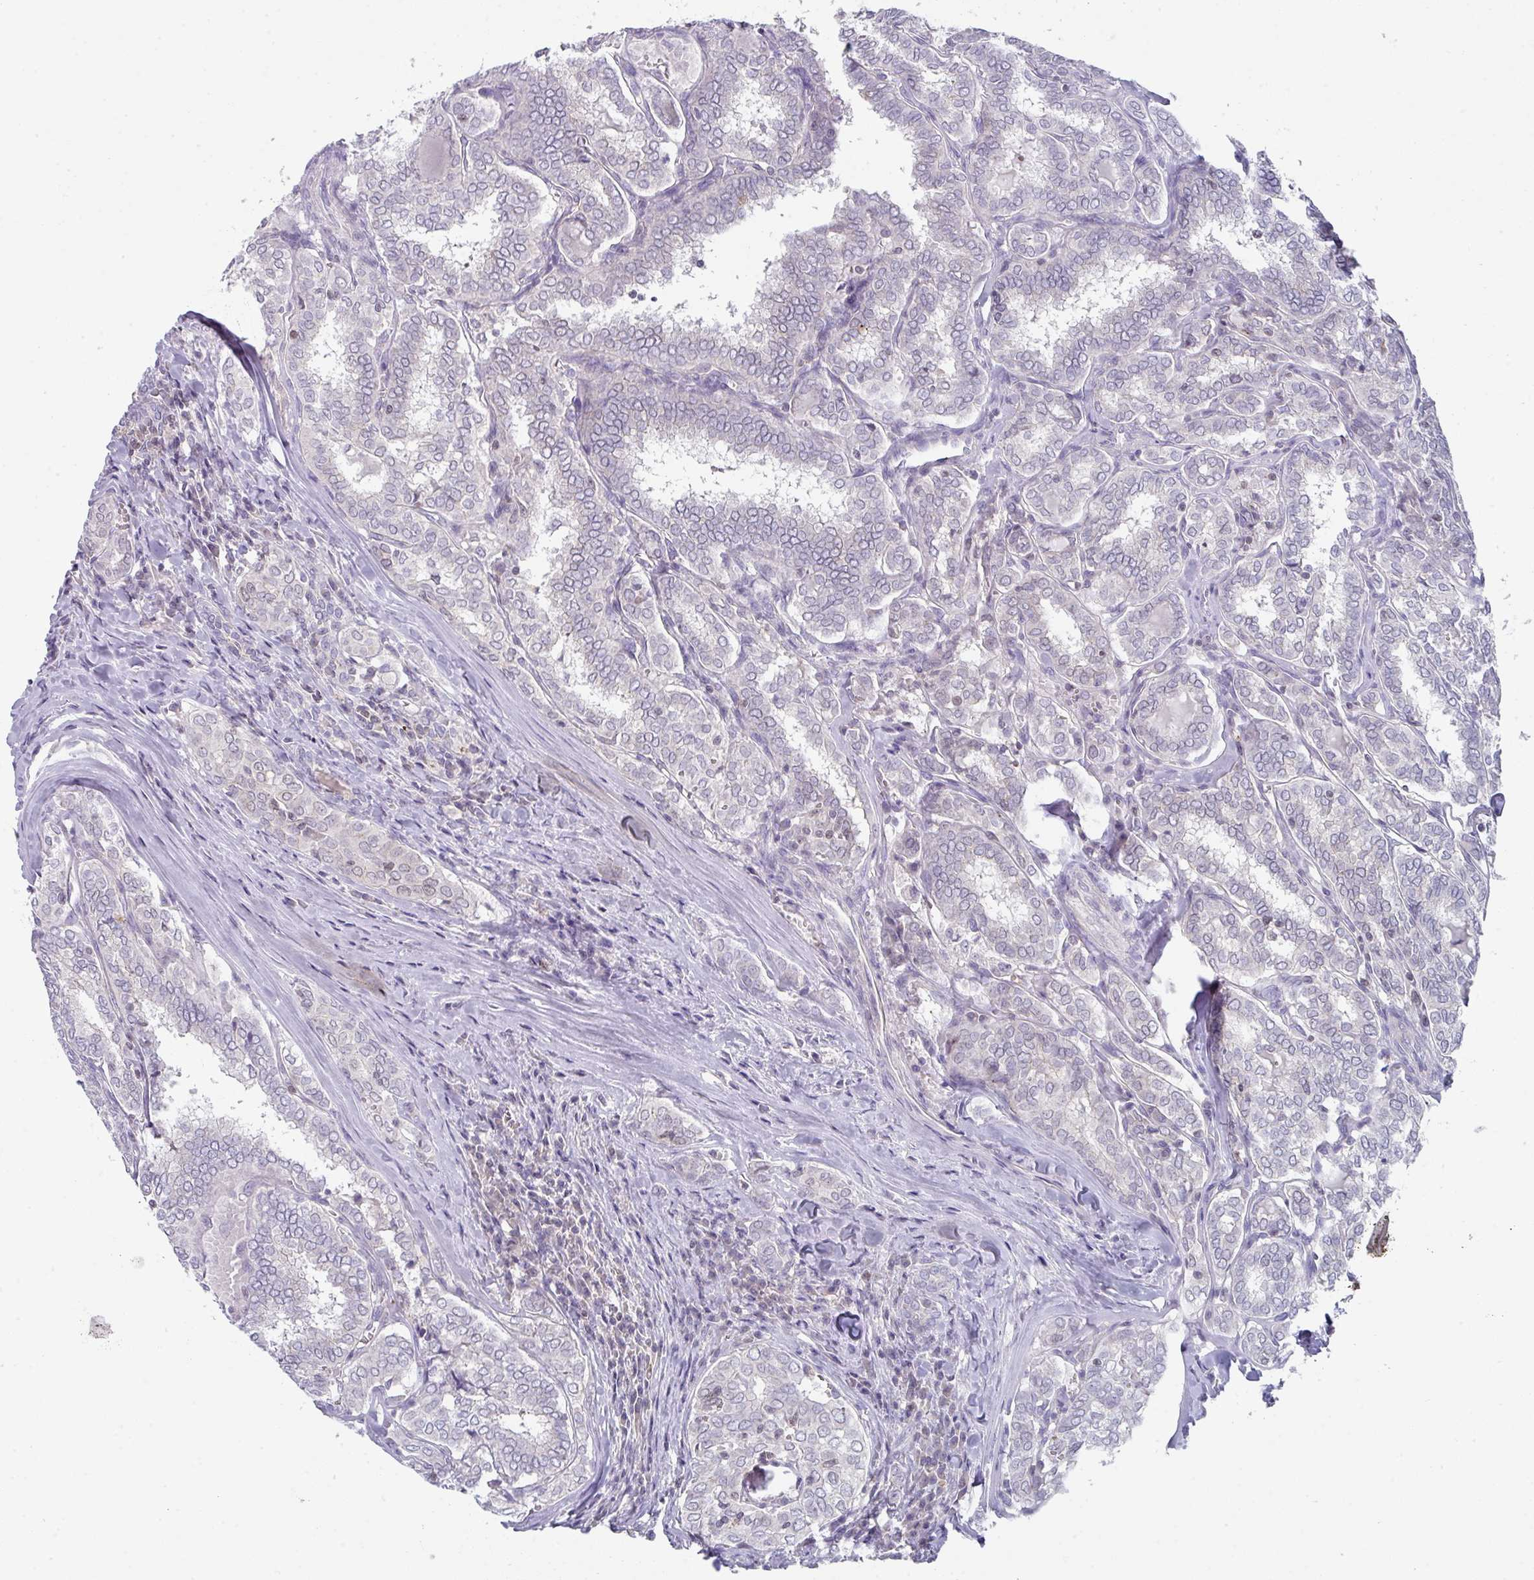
{"staining": {"intensity": "negative", "quantity": "none", "location": "none"}, "tissue": "thyroid cancer", "cell_type": "Tumor cells", "image_type": "cancer", "snomed": [{"axis": "morphology", "description": "Papillary adenocarcinoma, NOS"}, {"axis": "topography", "description": "Thyroid gland"}], "caption": "This histopathology image is of thyroid papillary adenocarcinoma stained with immunohistochemistry (IHC) to label a protein in brown with the nuclei are counter-stained blue. There is no staining in tumor cells. (DAB (3,3'-diaminobenzidine) immunohistochemistry (IHC) visualized using brightfield microscopy, high magnification).", "gene": "DCAF12L2", "patient": {"sex": "female", "age": 30}}